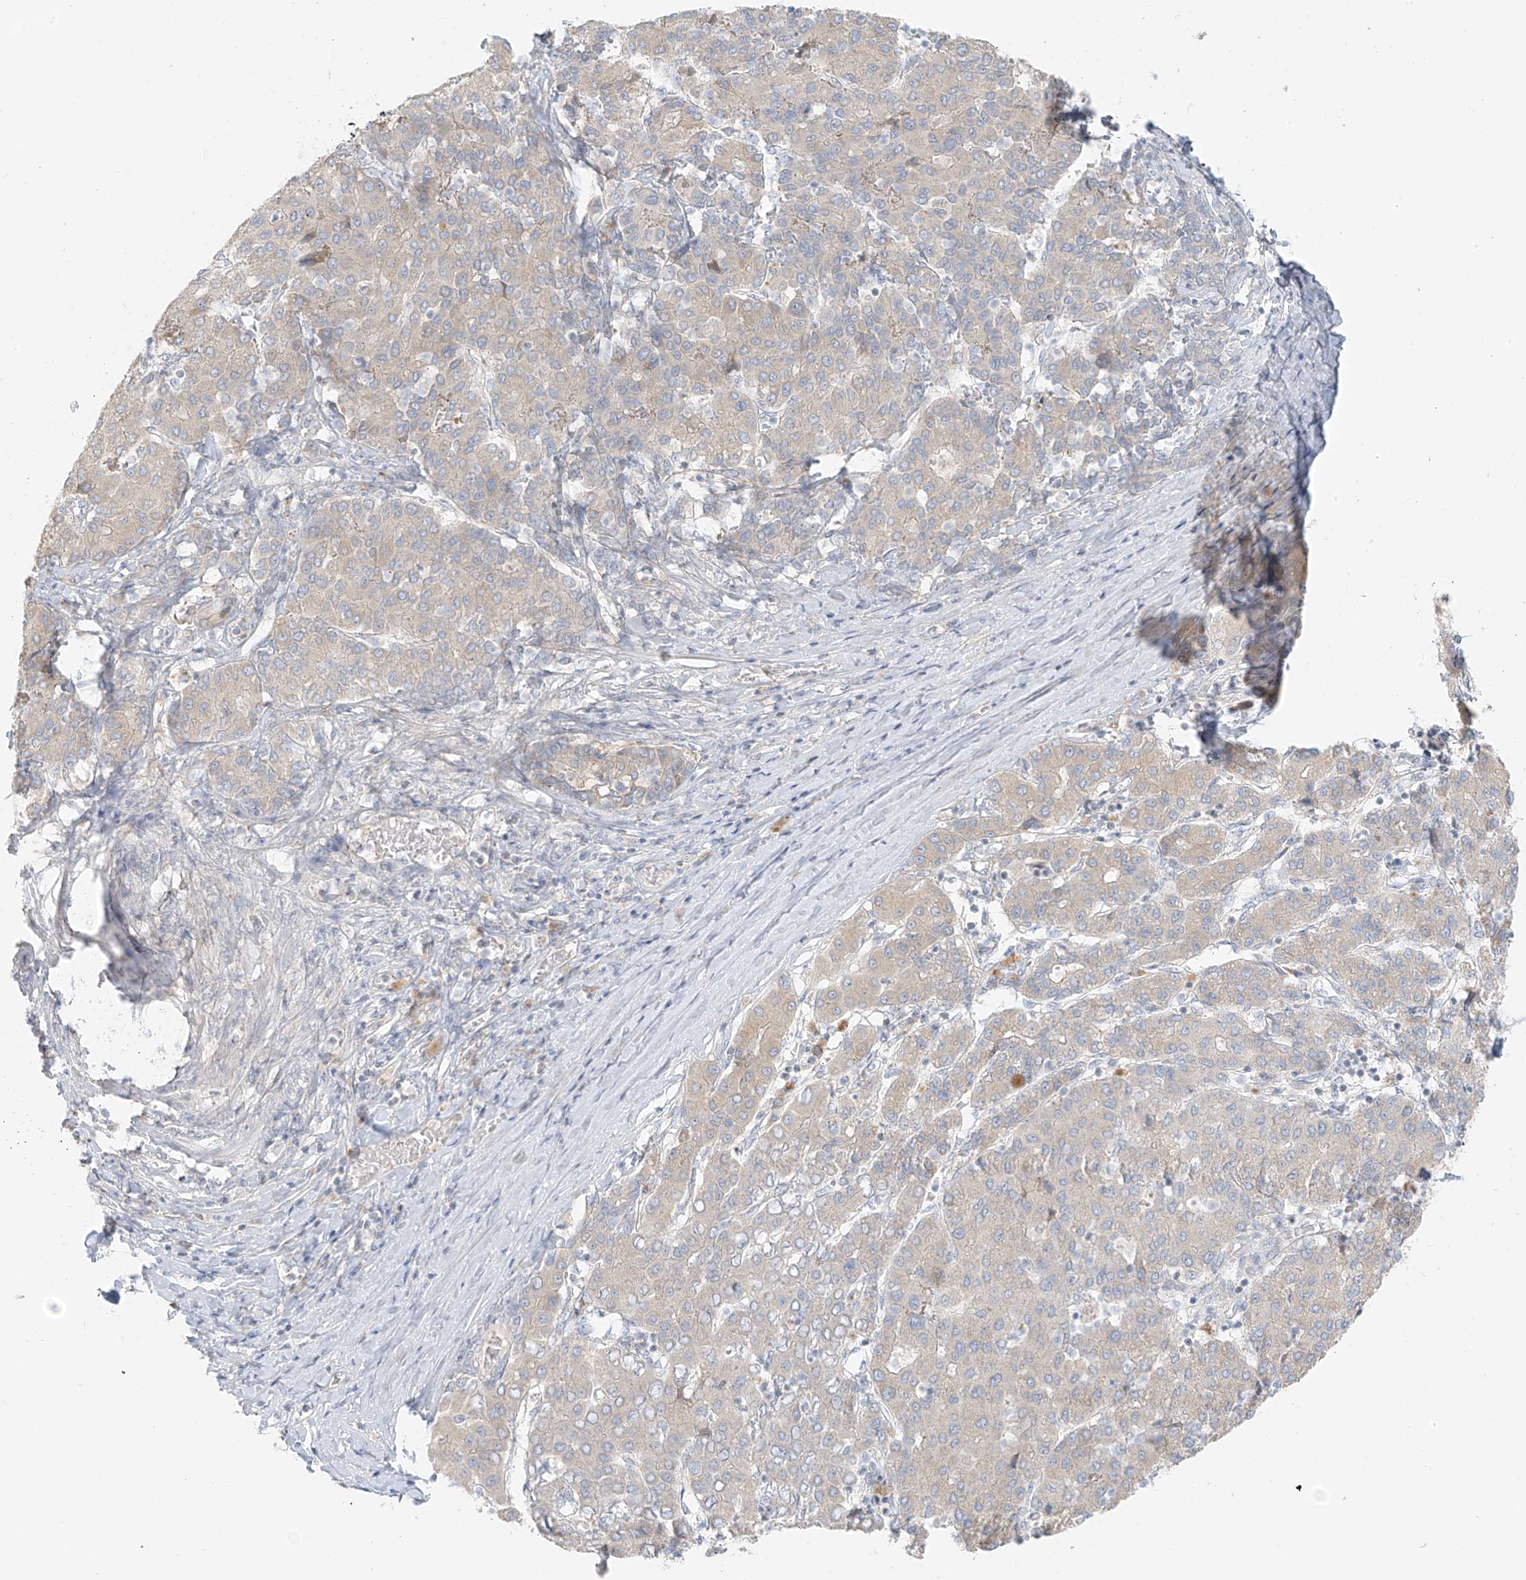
{"staining": {"intensity": "negative", "quantity": "none", "location": "none"}, "tissue": "liver cancer", "cell_type": "Tumor cells", "image_type": "cancer", "snomed": [{"axis": "morphology", "description": "Carcinoma, Hepatocellular, NOS"}, {"axis": "topography", "description": "Liver"}], "caption": "The image displays no staining of tumor cells in hepatocellular carcinoma (liver). (DAB (3,3'-diaminobenzidine) immunohistochemistry, high magnification).", "gene": "UST", "patient": {"sex": "male", "age": 65}}